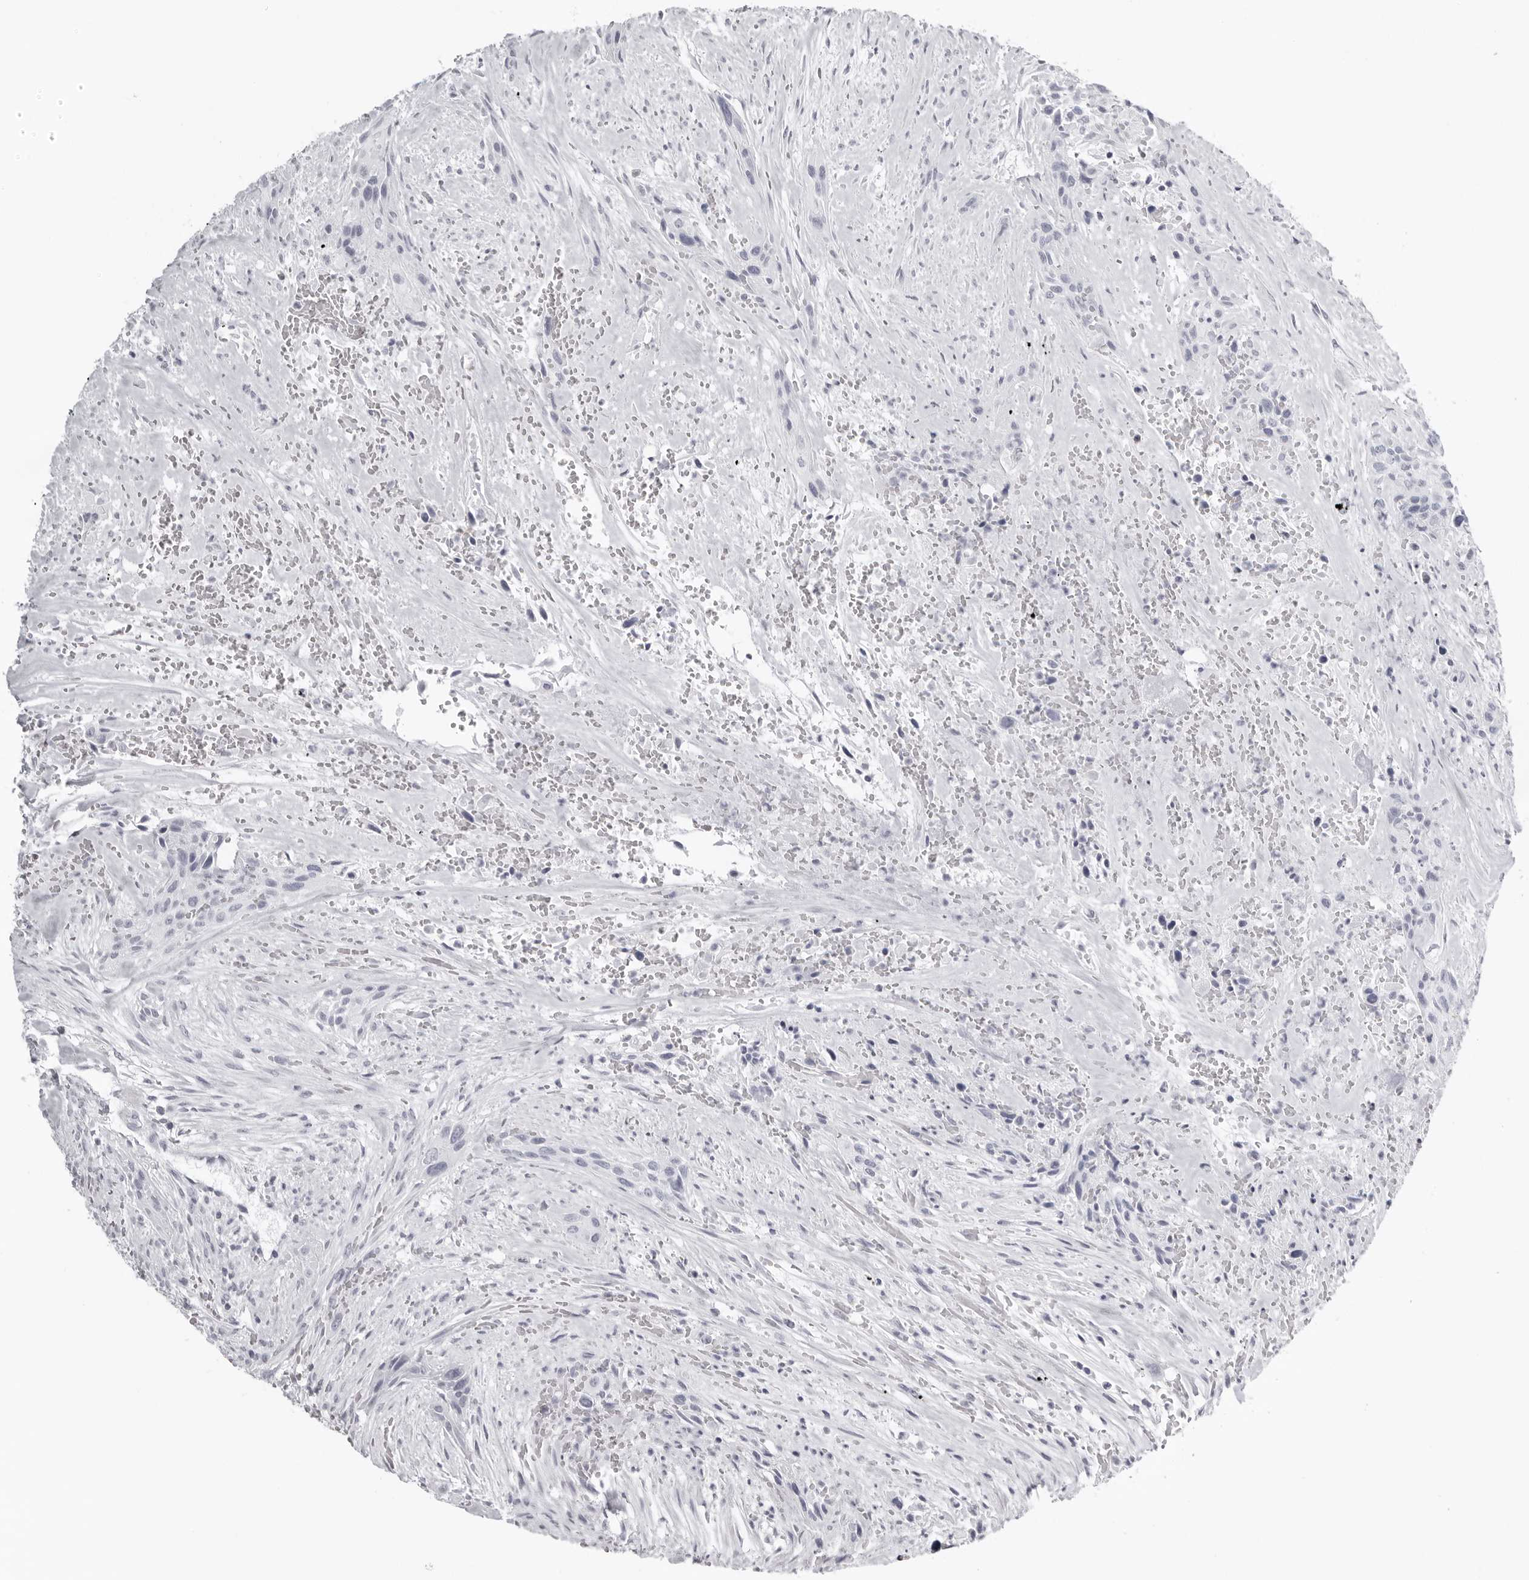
{"staining": {"intensity": "negative", "quantity": "none", "location": "none"}, "tissue": "urothelial cancer", "cell_type": "Tumor cells", "image_type": "cancer", "snomed": [{"axis": "morphology", "description": "Urothelial carcinoma, High grade"}, {"axis": "topography", "description": "Urinary bladder"}], "caption": "Protein analysis of urothelial cancer shows no significant staining in tumor cells.", "gene": "KLK9", "patient": {"sex": "male", "age": 35}}